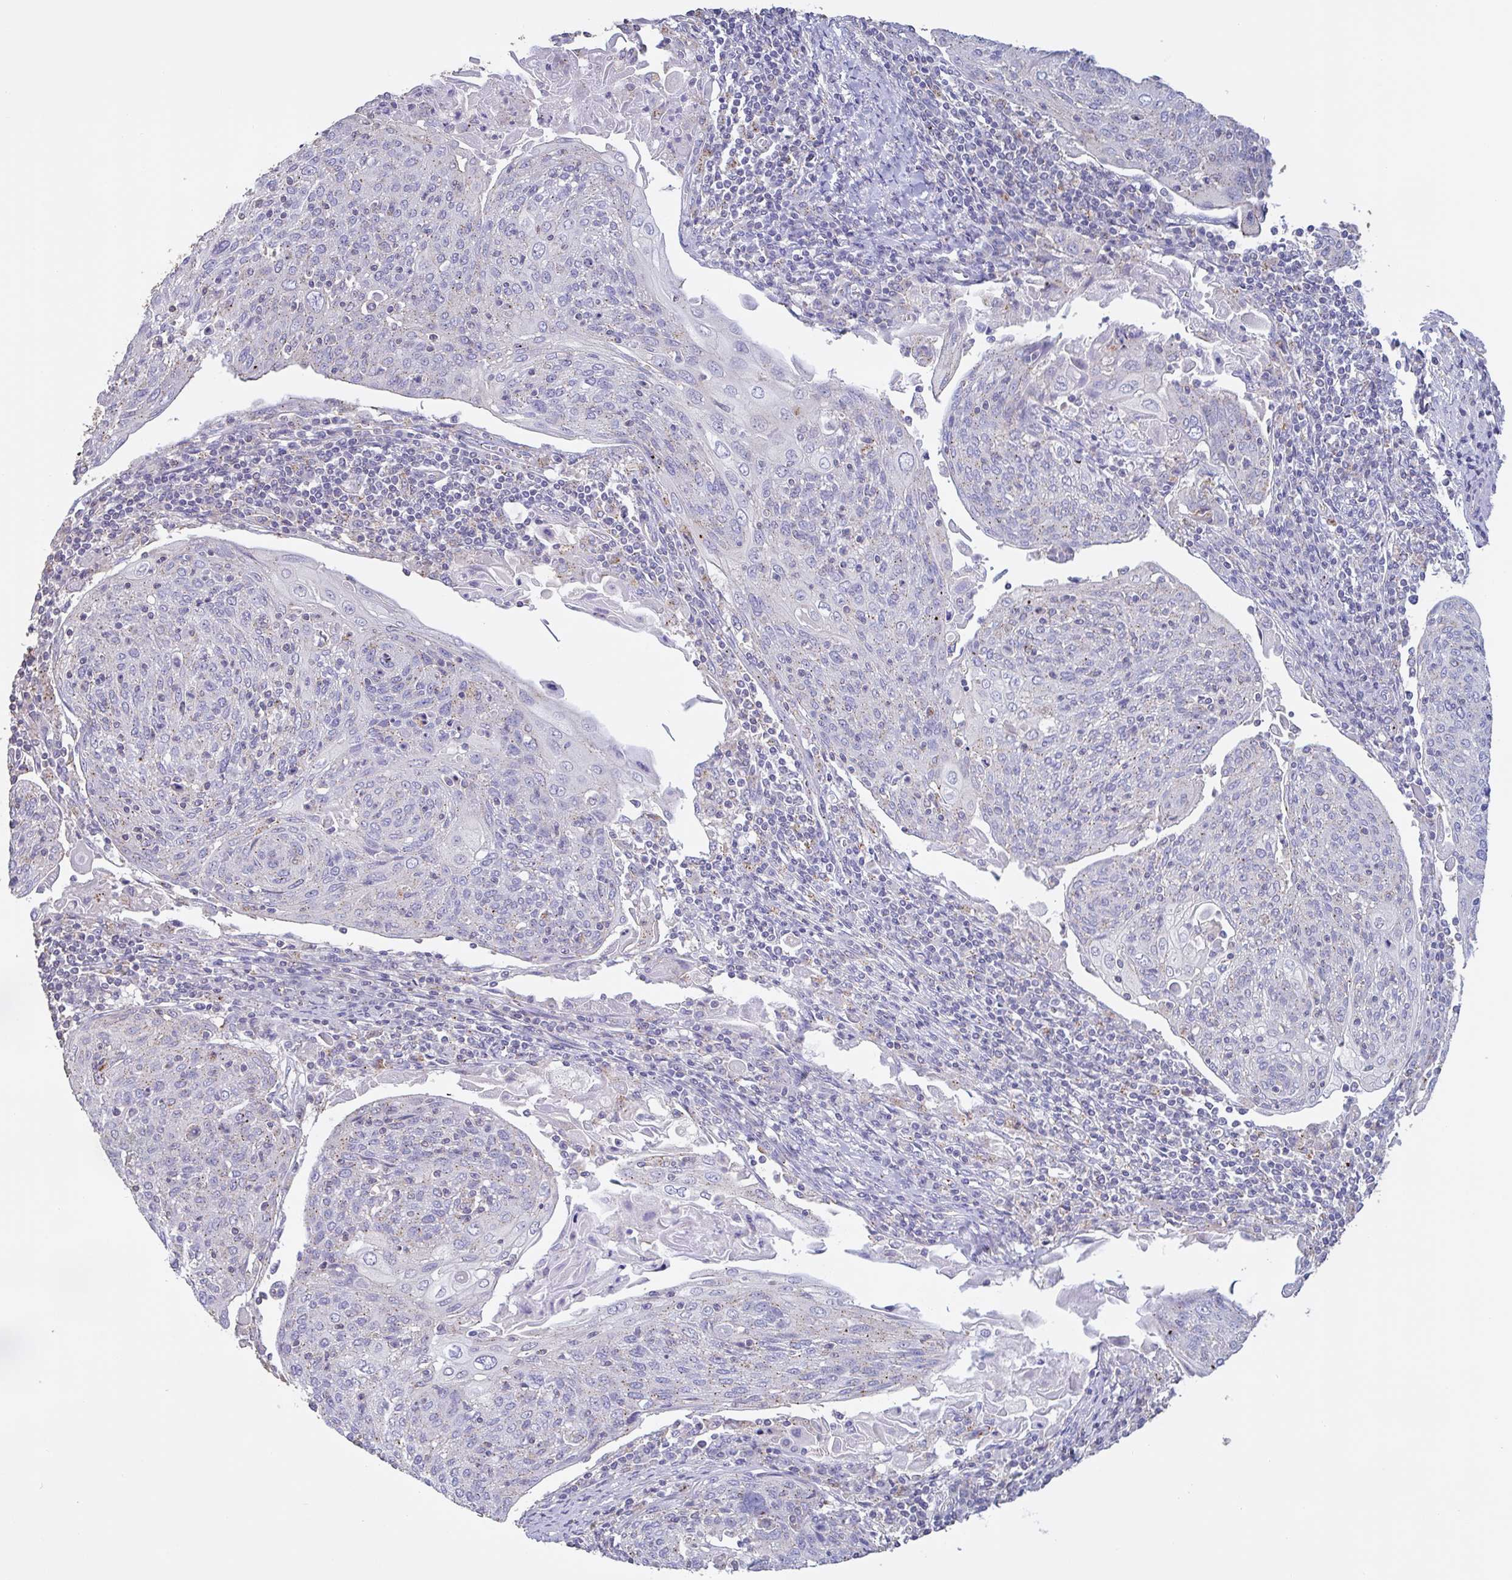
{"staining": {"intensity": "weak", "quantity": "<25%", "location": "cytoplasmic/membranous"}, "tissue": "cervical cancer", "cell_type": "Tumor cells", "image_type": "cancer", "snomed": [{"axis": "morphology", "description": "Squamous cell carcinoma, NOS"}, {"axis": "topography", "description": "Cervix"}], "caption": "A high-resolution photomicrograph shows immunohistochemistry (IHC) staining of cervical squamous cell carcinoma, which exhibits no significant positivity in tumor cells.", "gene": "CHMP5", "patient": {"sex": "female", "age": 67}}